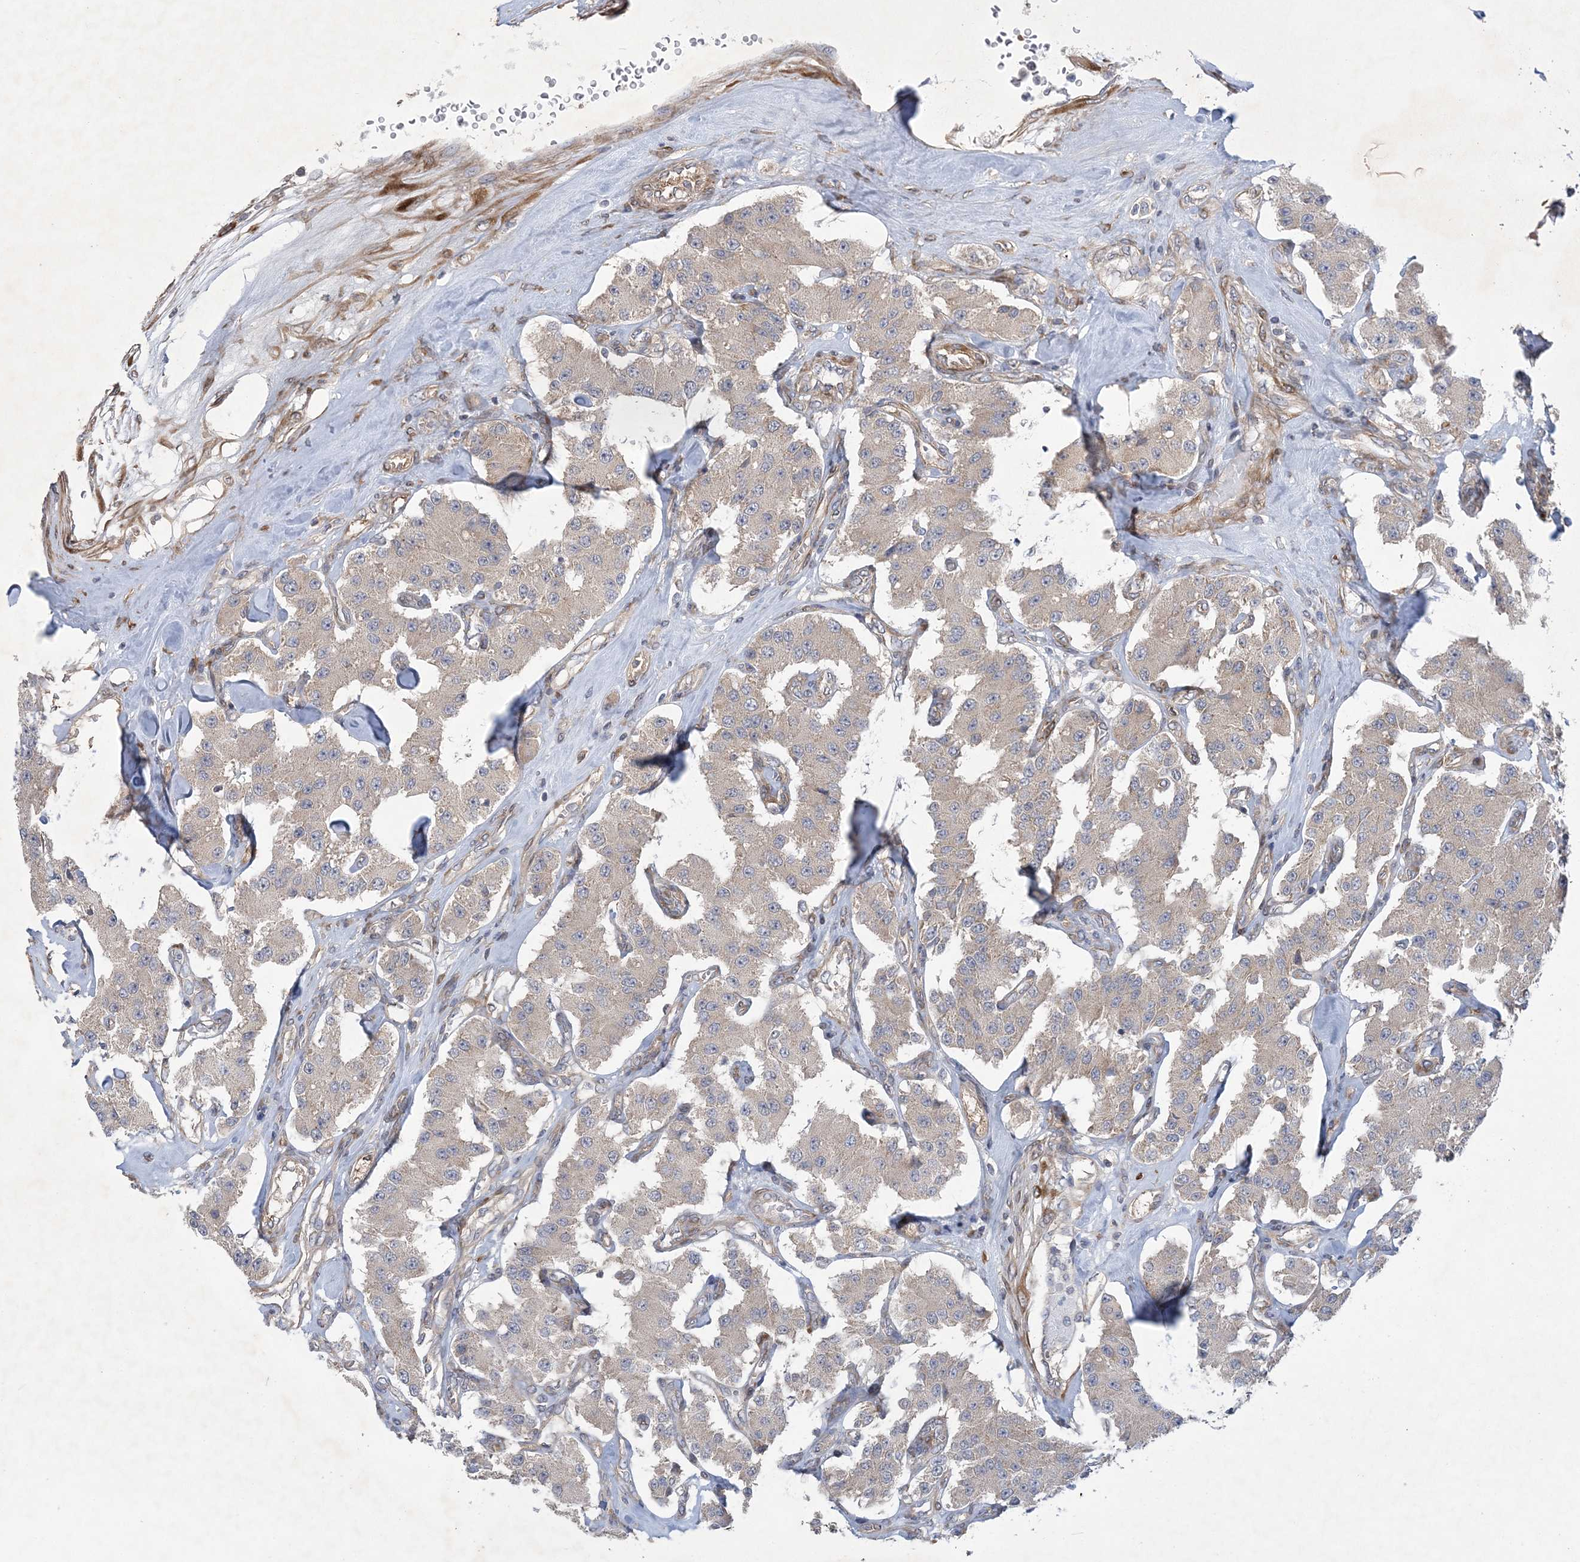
{"staining": {"intensity": "weak", "quantity": "25%-75%", "location": "cytoplasmic/membranous"}, "tissue": "carcinoid", "cell_type": "Tumor cells", "image_type": "cancer", "snomed": [{"axis": "morphology", "description": "Carcinoid, malignant, NOS"}, {"axis": "topography", "description": "Pancreas"}], "caption": "Immunohistochemical staining of human carcinoid displays low levels of weak cytoplasmic/membranous protein expression in approximately 25%-75% of tumor cells.", "gene": "MAP4K5", "patient": {"sex": "male", "age": 41}}